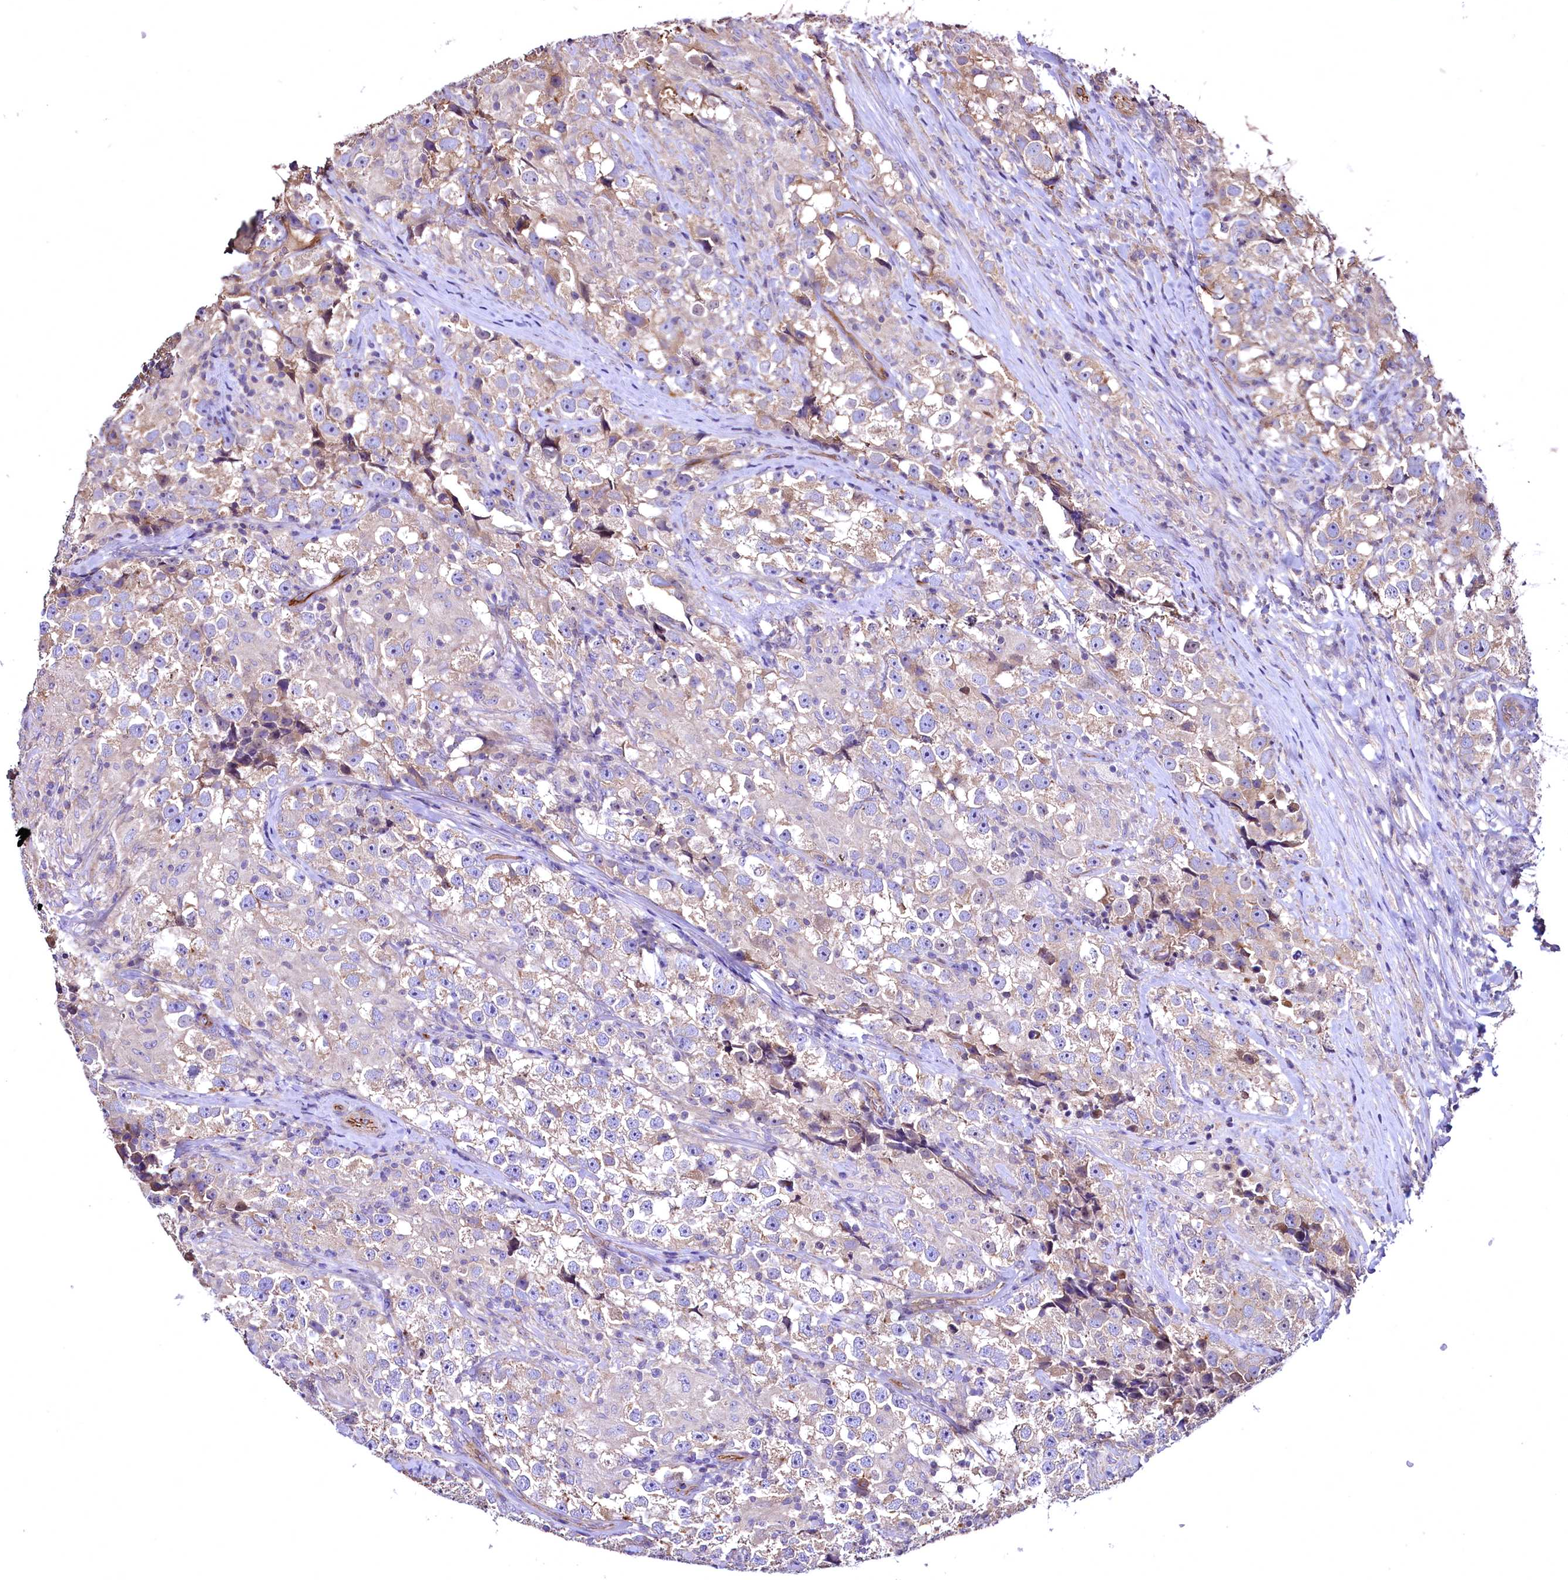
{"staining": {"intensity": "moderate", "quantity": ">75%", "location": "cytoplasmic/membranous"}, "tissue": "testis cancer", "cell_type": "Tumor cells", "image_type": "cancer", "snomed": [{"axis": "morphology", "description": "Seminoma, NOS"}, {"axis": "topography", "description": "Testis"}], "caption": "Immunohistochemical staining of human testis cancer shows medium levels of moderate cytoplasmic/membranous staining in about >75% of tumor cells.", "gene": "TBCEL", "patient": {"sex": "male", "age": 46}}